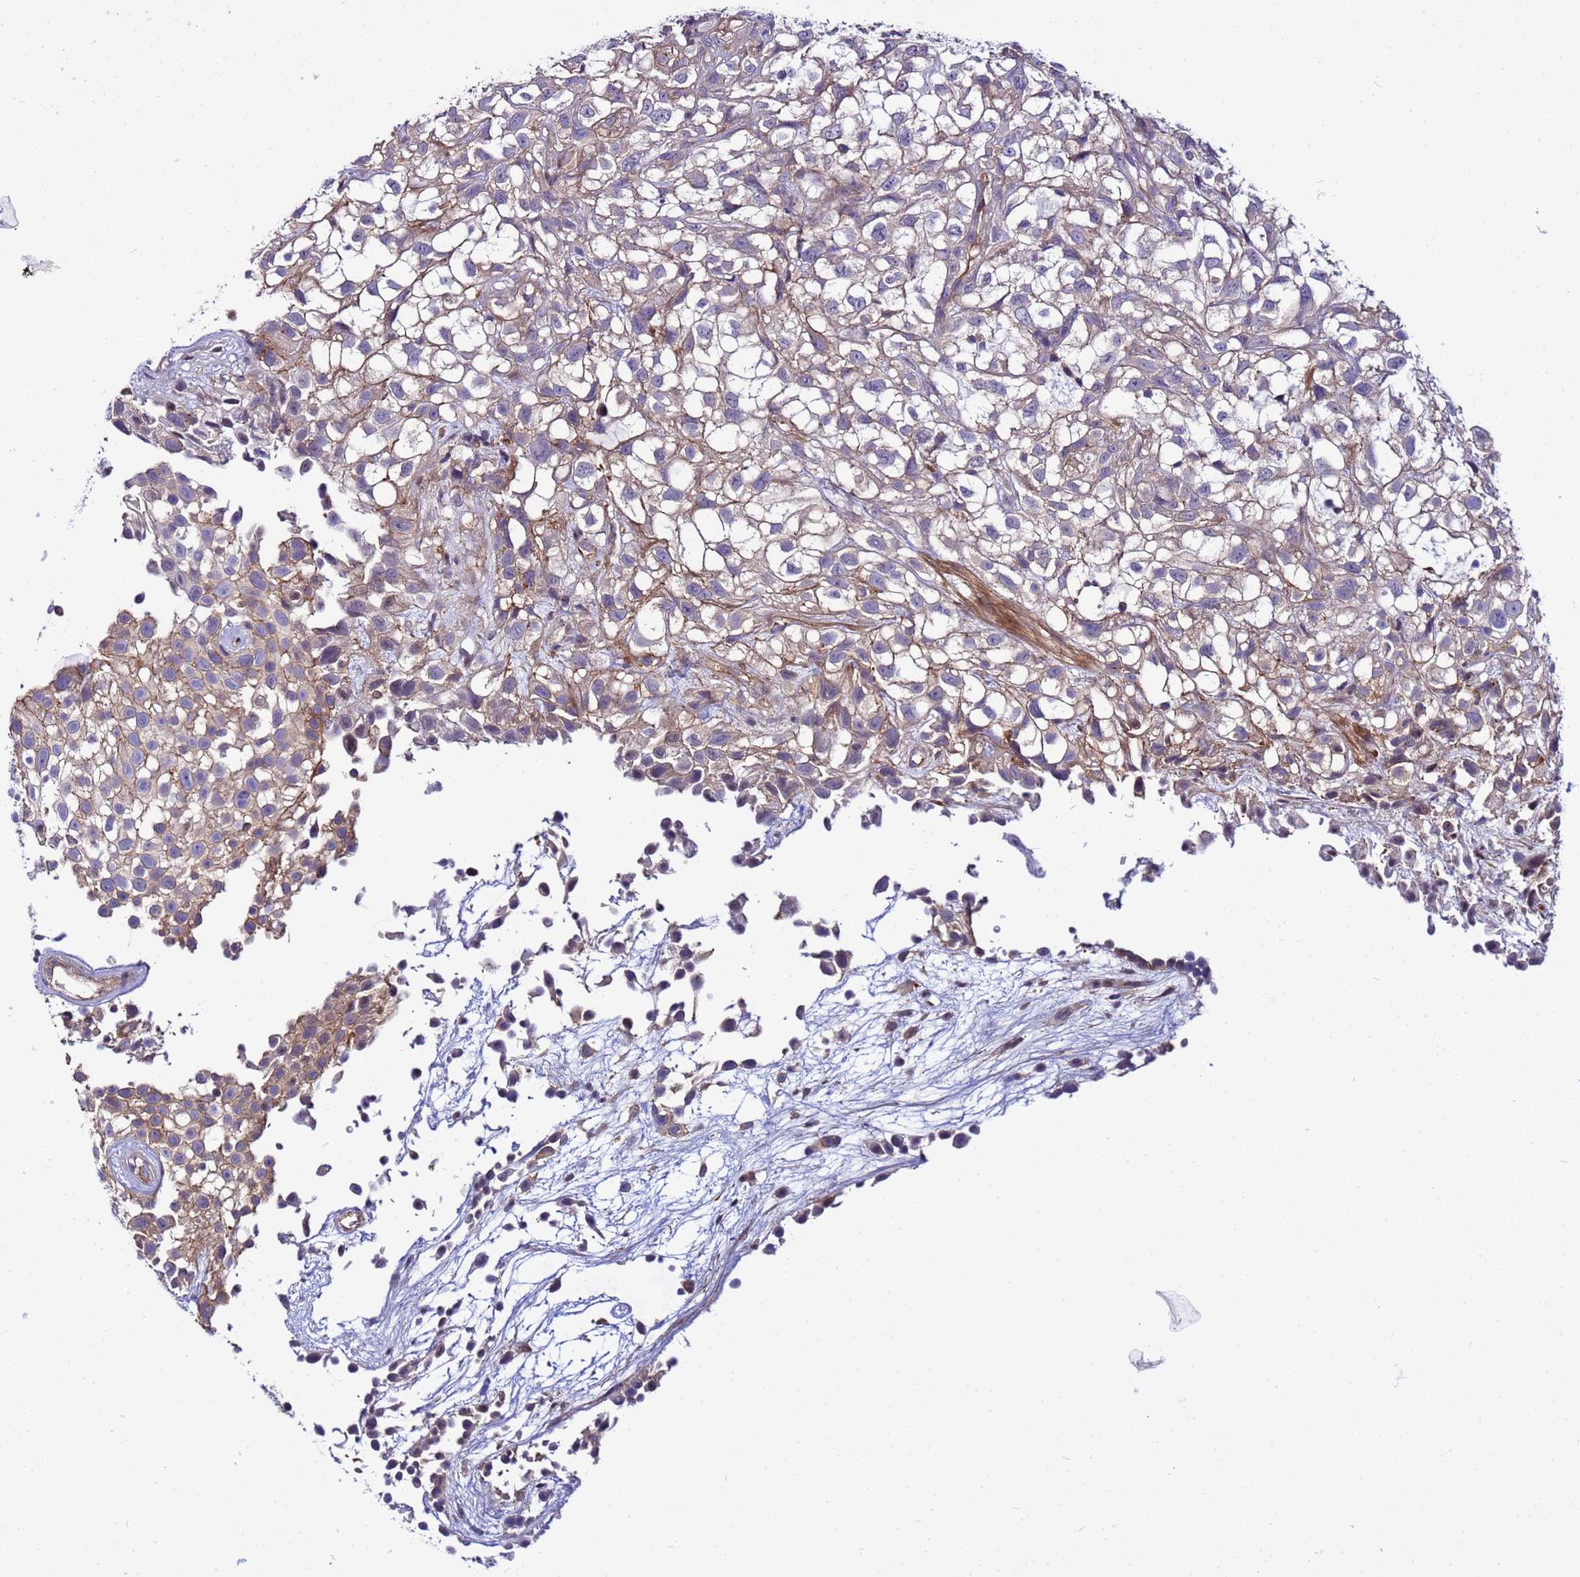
{"staining": {"intensity": "weak", "quantity": "25%-75%", "location": "cytoplasmic/membranous"}, "tissue": "urothelial cancer", "cell_type": "Tumor cells", "image_type": "cancer", "snomed": [{"axis": "morphology", "description": "Urothelial carcinoma, High grade"}, {"axis": "topography", "description": "Urinary bladder"}], "caption": "The photomicrograph demonstrates staining of urothelial cancer, revealing weak cytoplasmic/membranous protein staining (brown color) within tumor cells. The staining is performed using DAB brown chromogen to label protein expression. The nuclei are counter-stained blue using hematoxylin.", "gene": "STK38", "patient": {"sex": "male", "age": 56}}